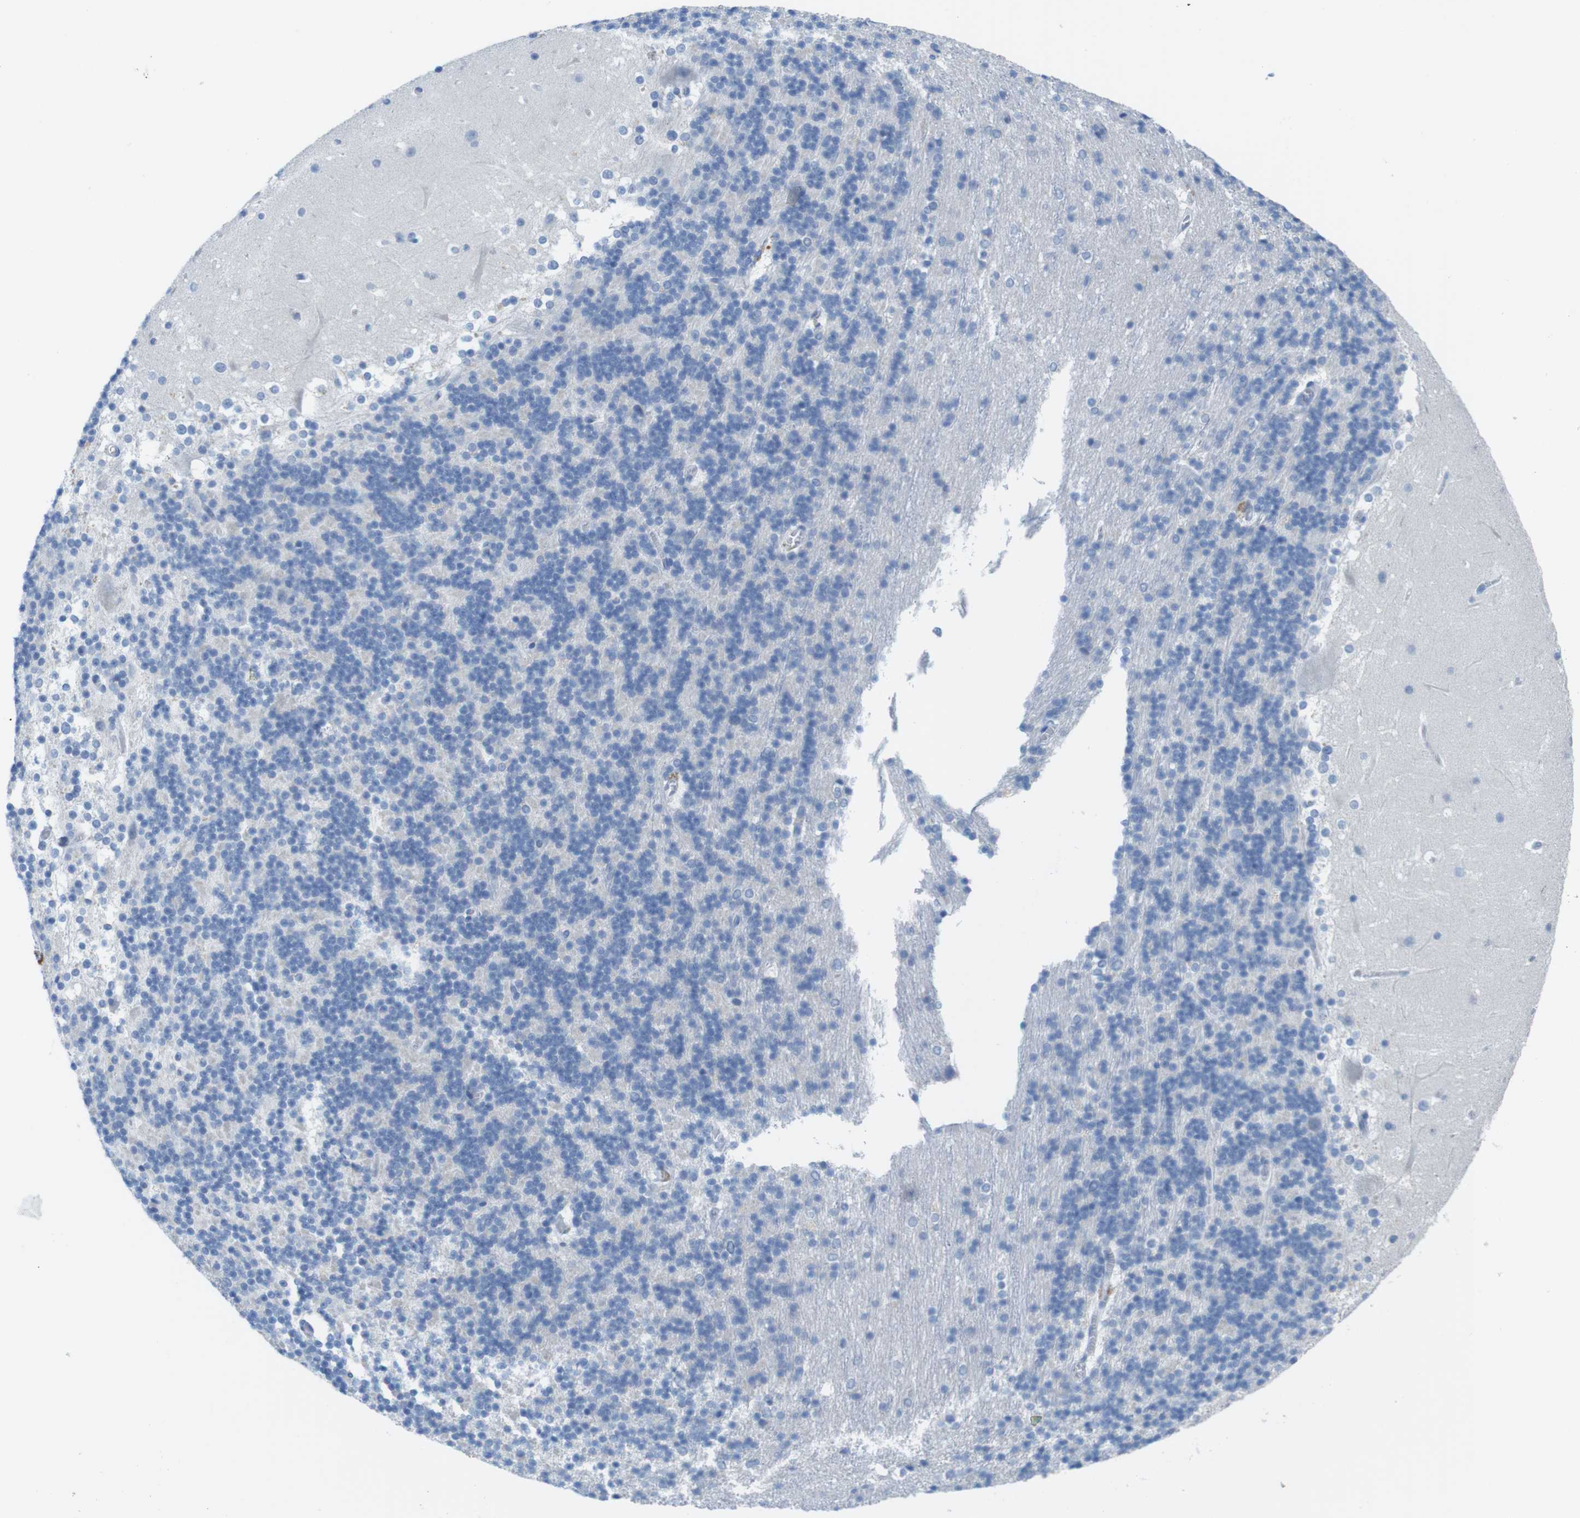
{"staining": {"intensity": "negative", "quantity": "none", "location": "none"}, "tissue": "cerebellum", "cell_type": "Cells in granular layer", "image_type": "normal", "snomed": [{"axis": "morphology", "description": "Normal tissue, NOS"}, {"axis": "topography", "description": "Cerebellum"}], "caption": "IHC of benign human cerebellum shows no positivity in cells in granular layer.", "gene": "CD5", "patient": {"sex": "female", "age": 19}}